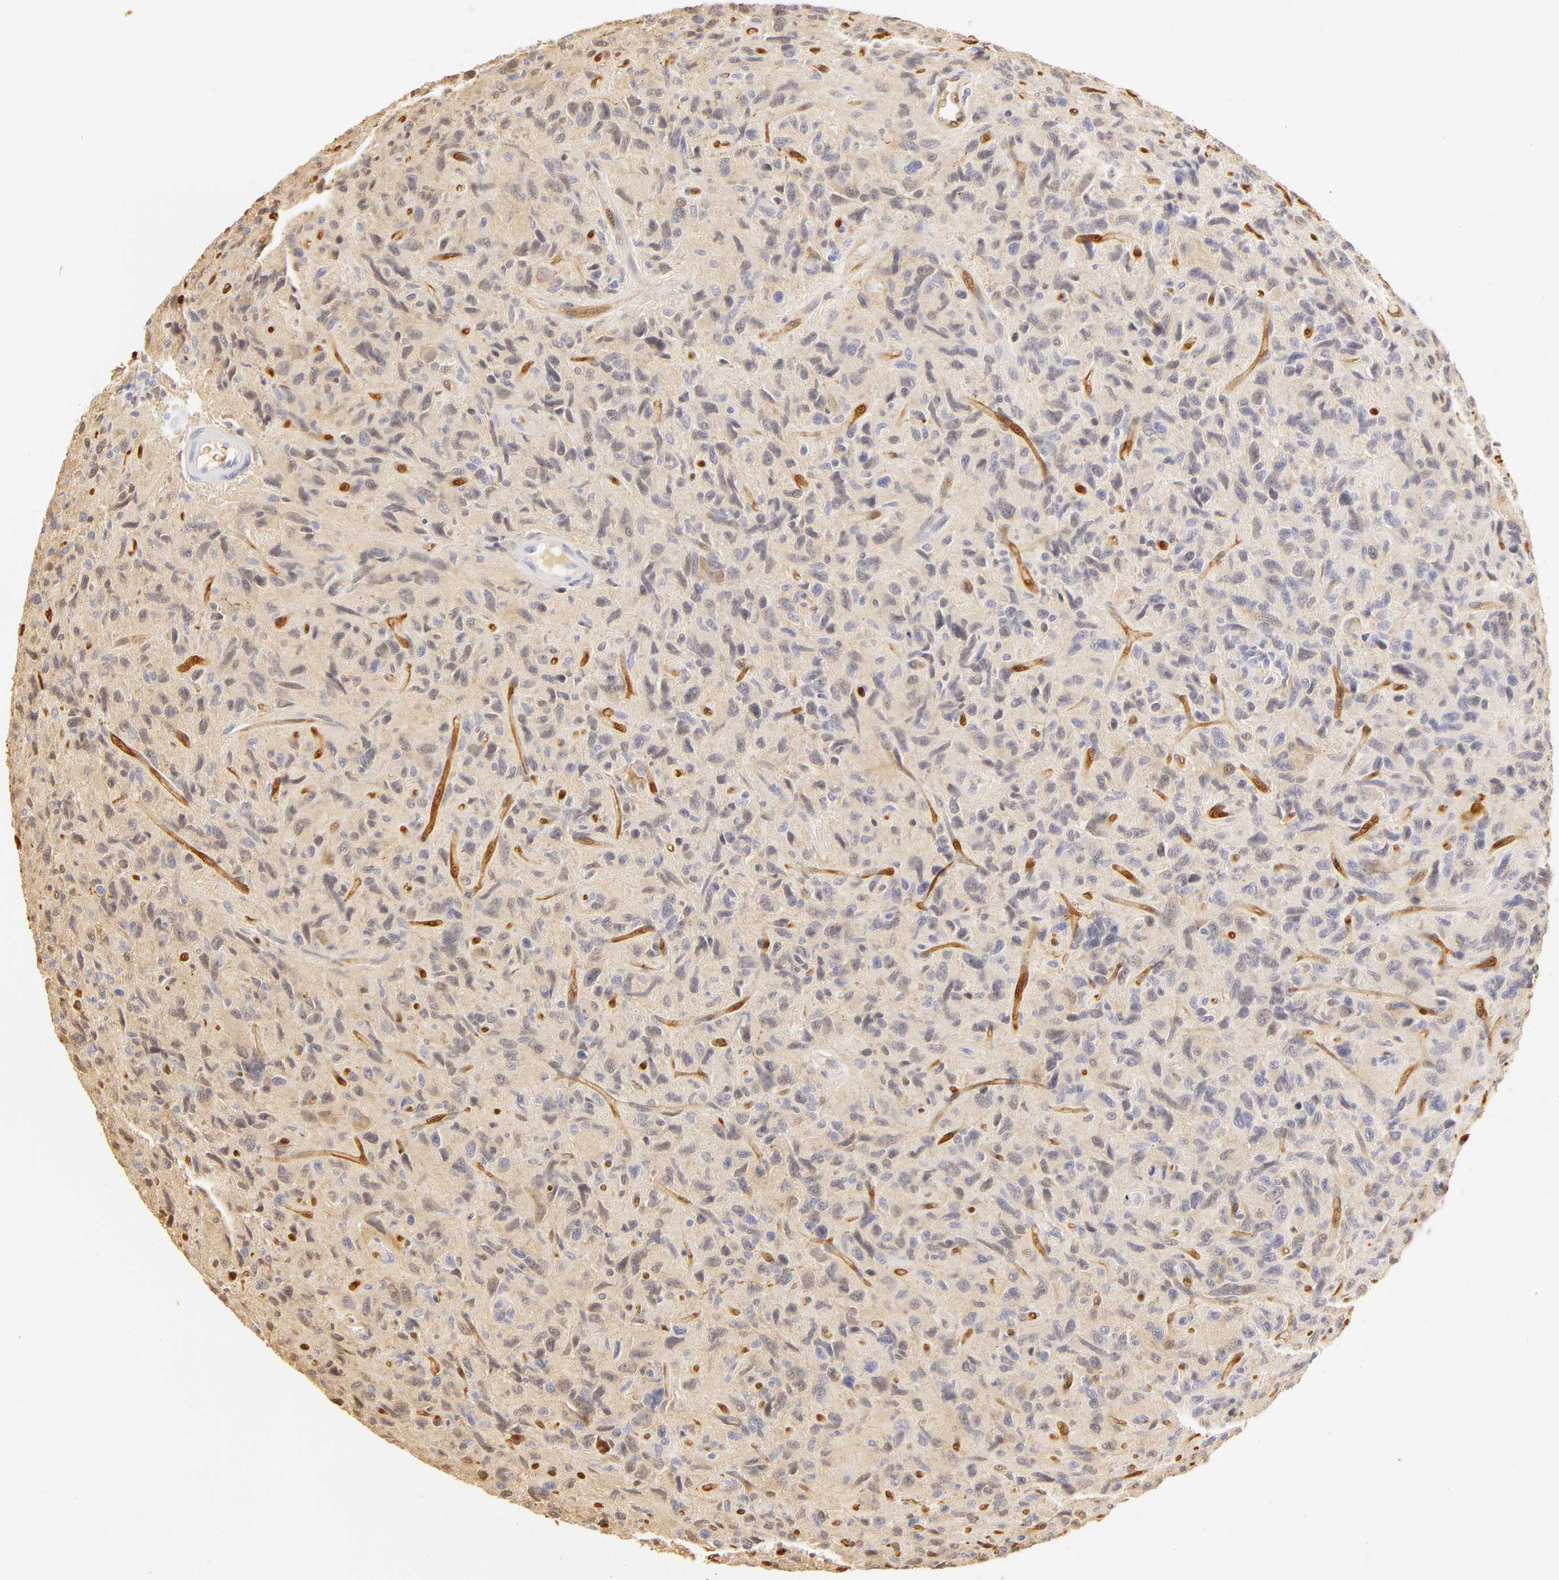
{"staining": {"intensity": "negative", "quantity": "none", "location": "none"}, "tissue": "glioma", "cell_type": "Tumor cells", "image_type": "cancer", "snomed": [{"axis": "morphology", "description": "Glioma, malignant, High grade"}, {"axis": "topography", "description": "Brain"}], "caption": "Tumor cells show no significant protein staining in glioma.", "gene": "CA2", "patient": {"sex": "female", "age": 60}}